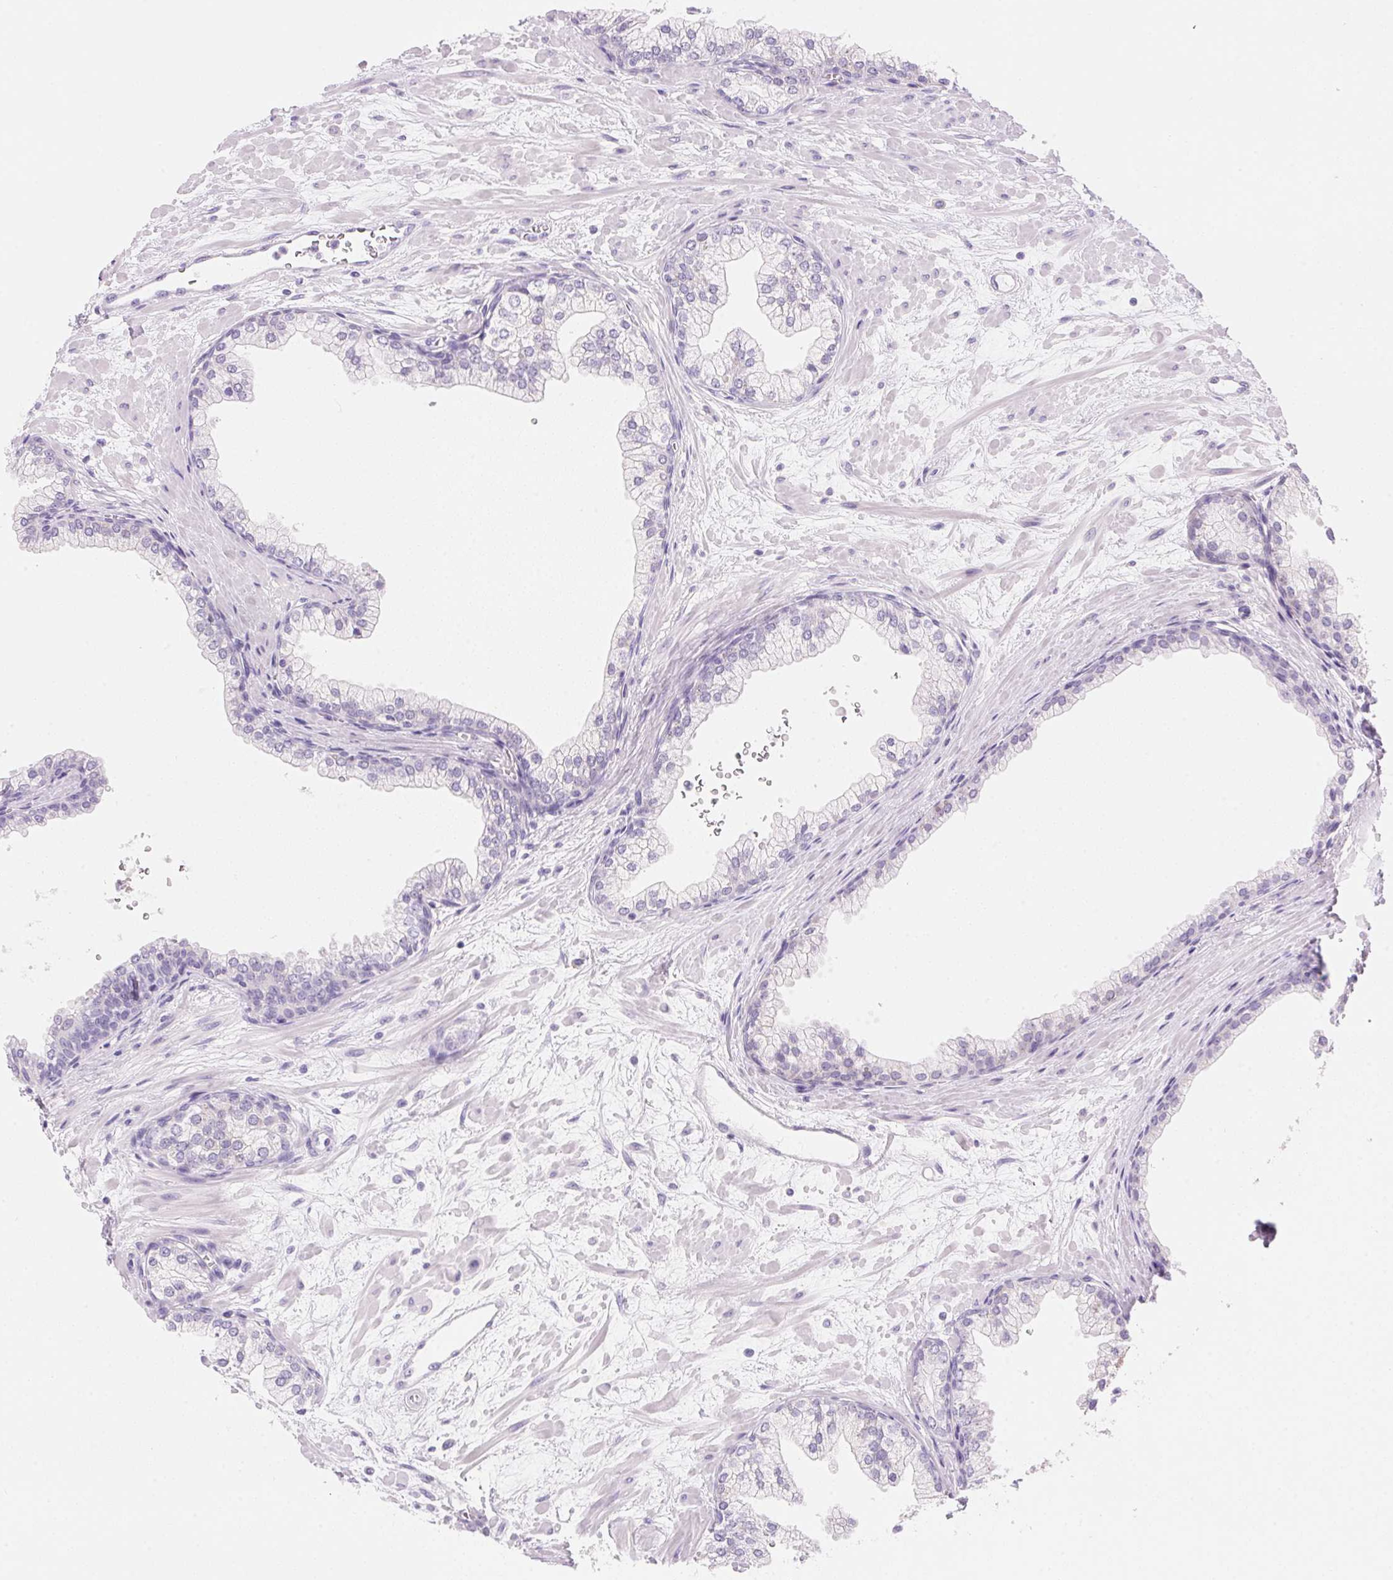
{"staining": {"intensity": "negative", "quantity": "none", "location": "none"}, "tissue": "prostate", "cell_type": "Glandular cells", "image_type": "normal", "snomed": [{"axis": "morphology", "description": "Normal tissue, NOS"}, {"axis": "topography", "description": "Prostate"}, {"axis": "topography", "description": "Peripheral nerve tissue"}], "caption": "Protein analysis of normal prostate exhibits no significant staining in glandular cells. (DAB IHC with hematoxylin counter stain).", "gene": "DHCR24", "patient": {"sex": "male", "age": 61}}